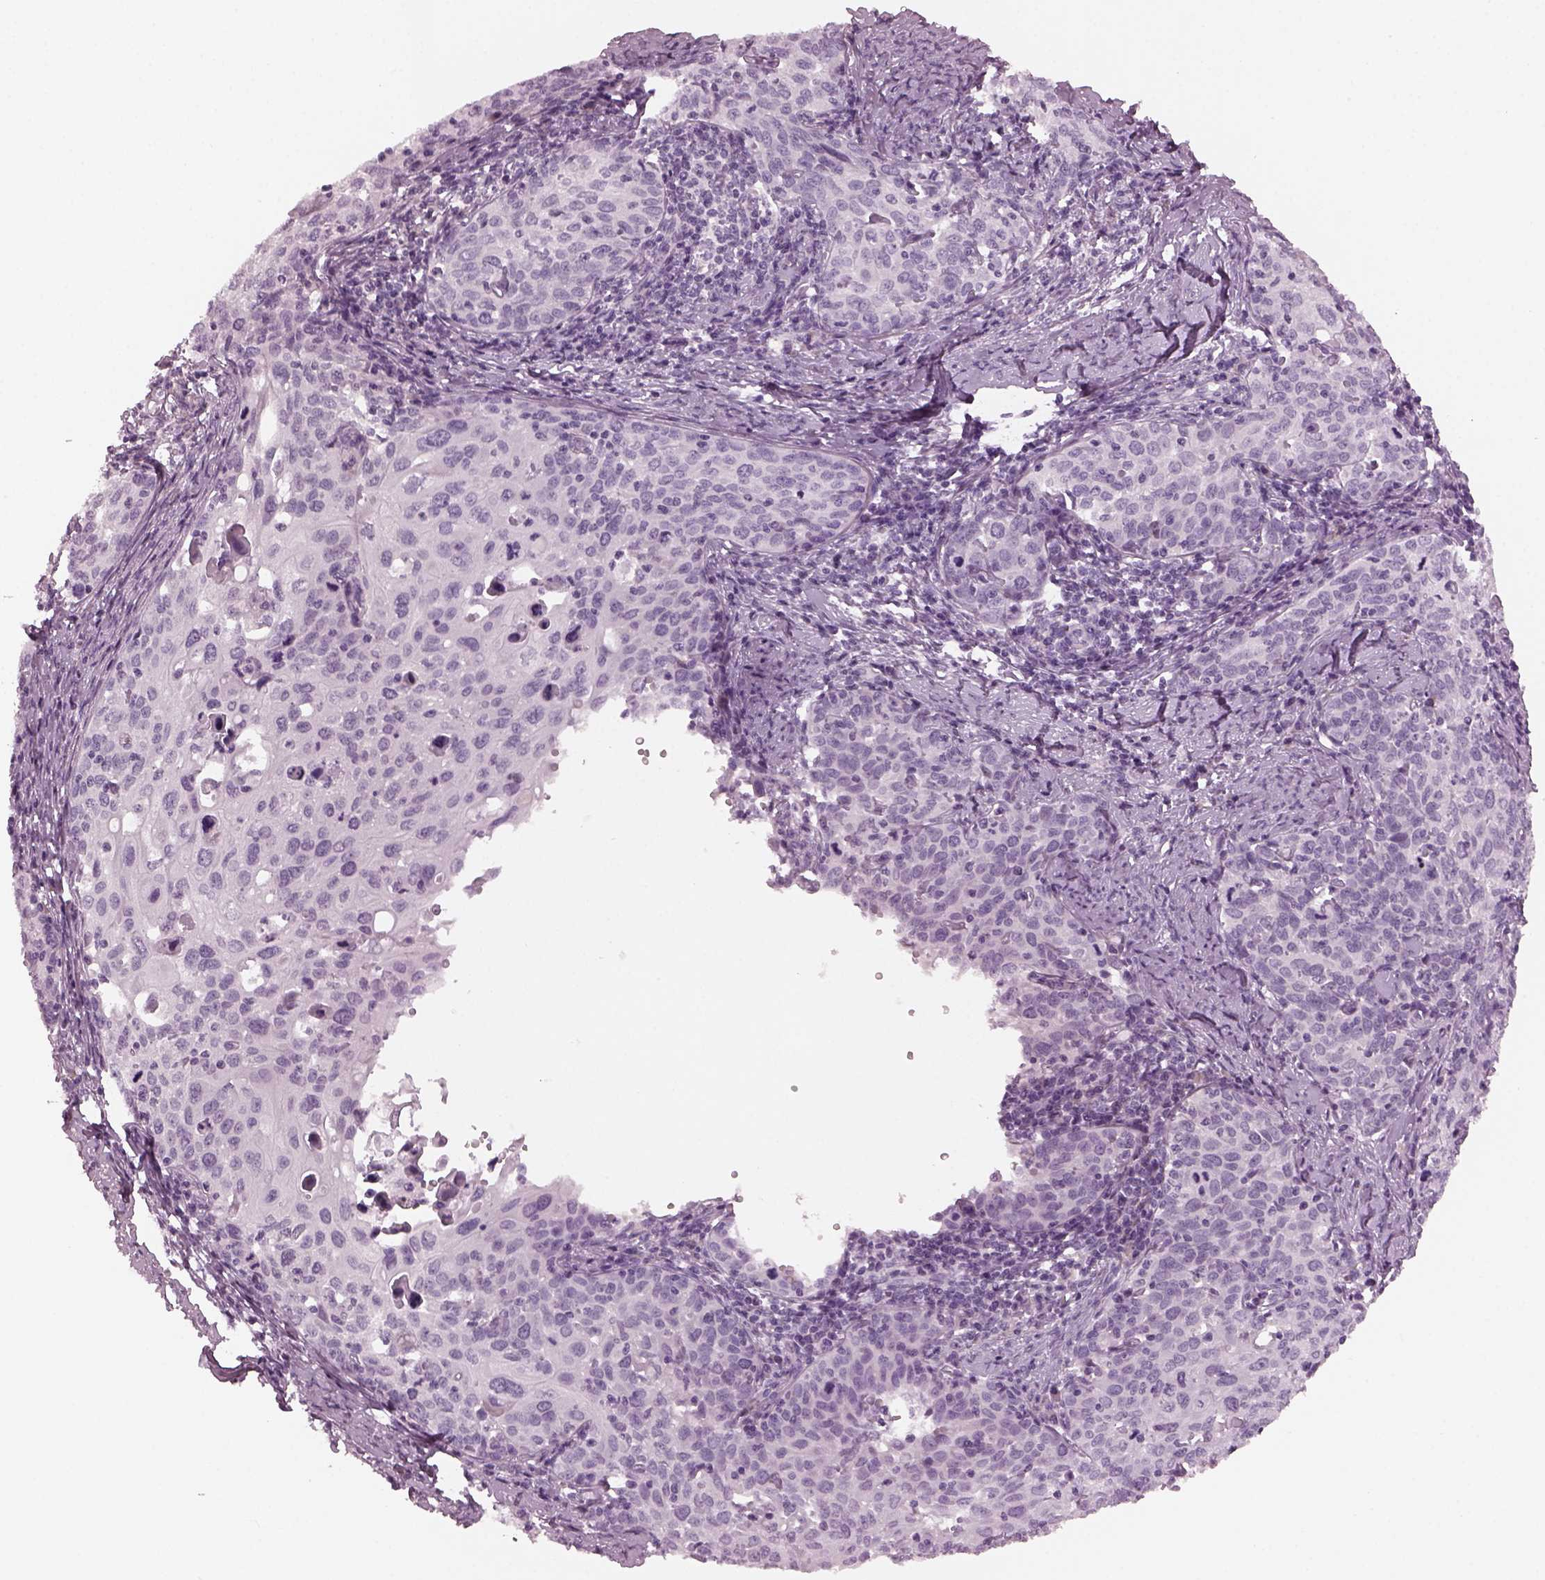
{"staining": {"intensity": "negative", "quantity": "none", "location": "none"}, "tissue": "cervical cancer", "cell_type": "Tumor cells", "image_type": "cancer", "snomed": [{"axis": "morphology", "description": "Squamous cell carcinoma, NOS"}, {"axis": "topography", "description": "Cervix"}], "caption": "A high-resolution photomicrograph shows immunohistochemistry (IHC) staining of cervical squamous cell carcinoma, which demonstrates no significant expression in tumor cells. (Stains: DAB immunohistochemistry (IHC) with hematoxylin counter stain, Microscopy: brightfield microscopy at high magnification).", "gene": "CYLC1", "patient": {"sex": "female", "age": 62}}